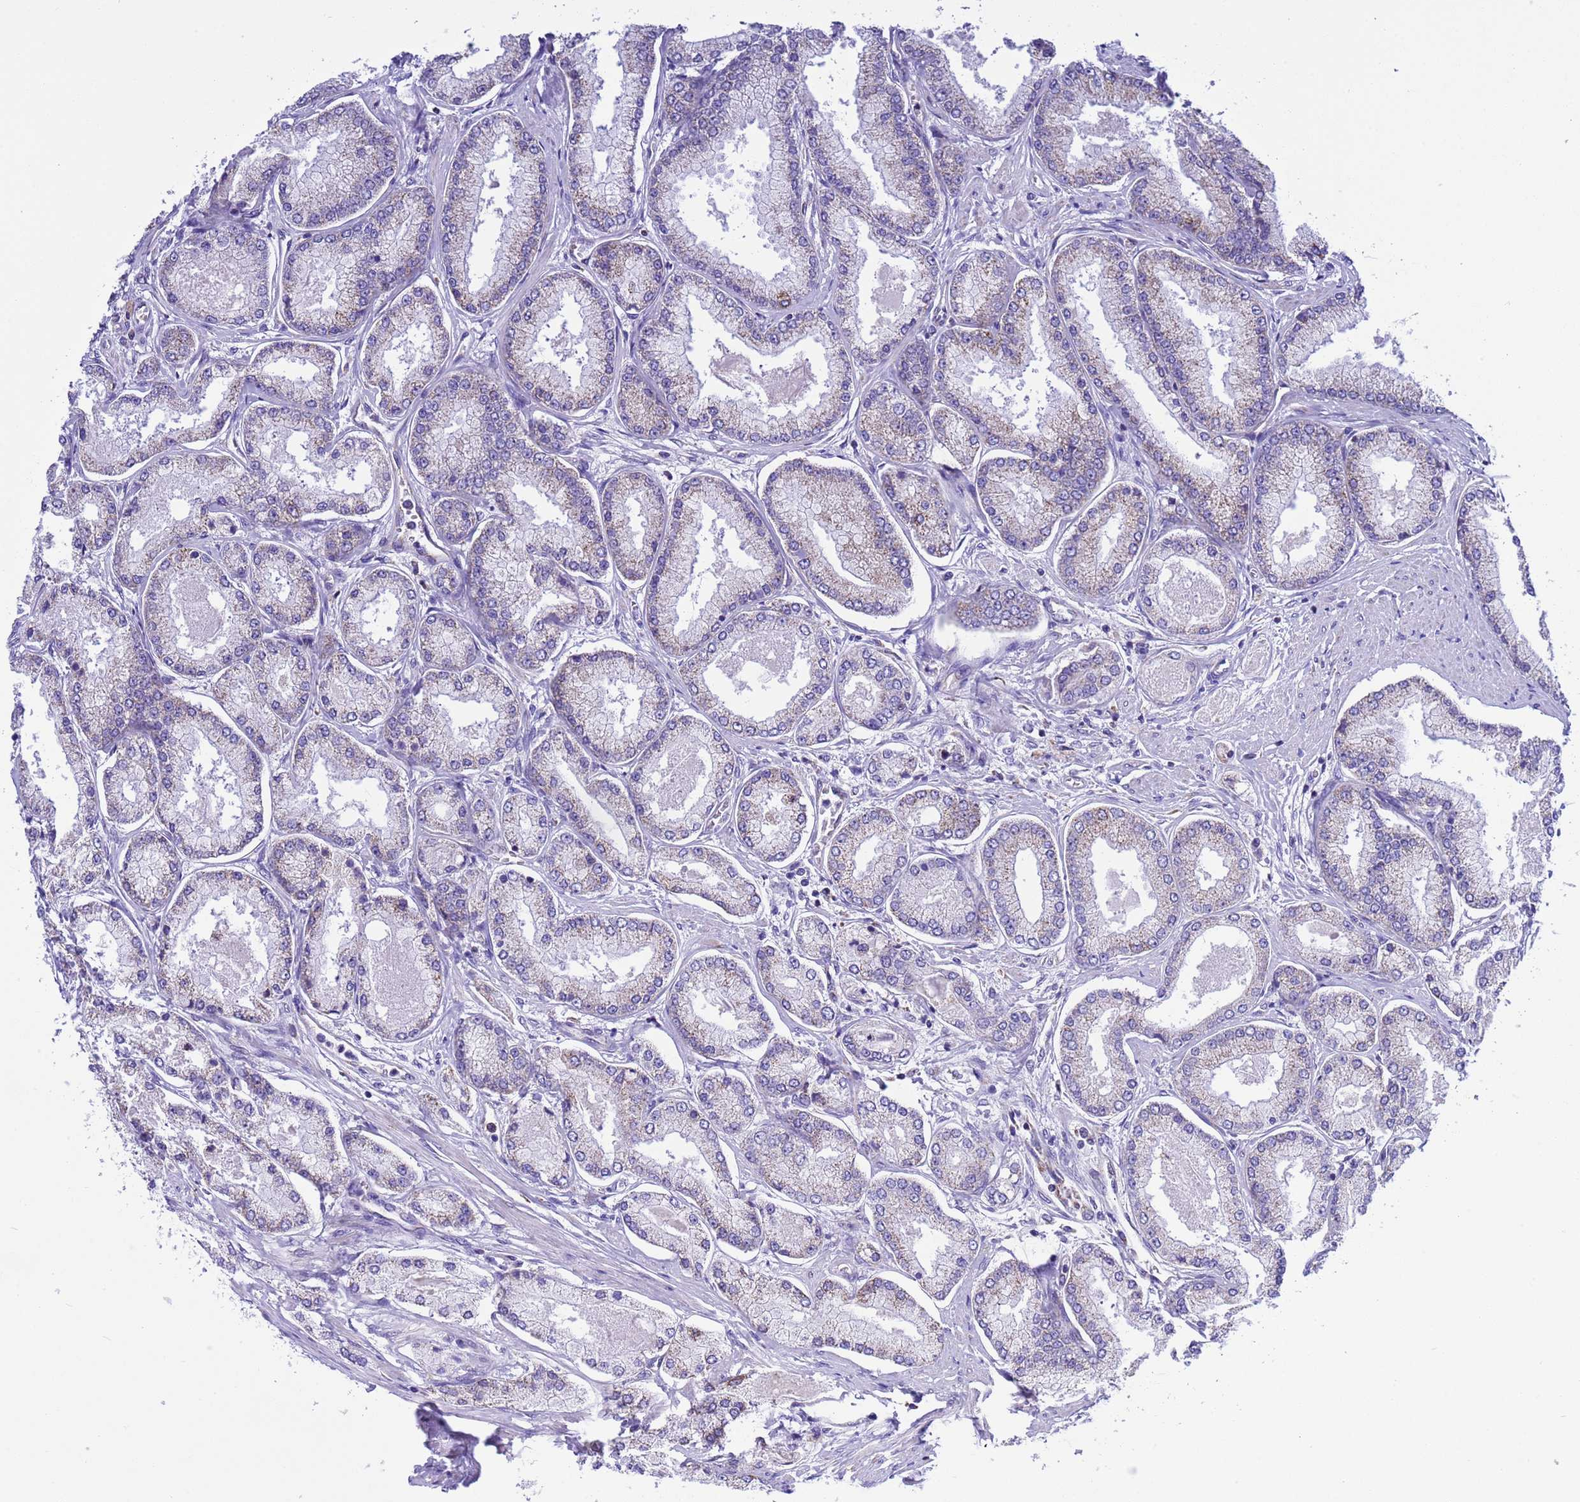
{"staining": {"intensity": "weak", "quantity": "<25%", "location": "cytoplasmic/membranous"}, "tissue": "prostate cancer", "cell_type": "Tumor cells", "image_type": "cancer", "snomed": [{"axis": "morphology", "description": "Adenocarcinoma, Low grade"}, {"axis": "topography", "description": "Prostate"}], "caption": "DAB (3,3'-diaminobenzidine) immunohistochemical staining of human prostate cancer (adenocarcinoma (low-grade)) demonstrates no significant expression in tumor cells.", "gene": "CCDC191", "patient": {"sex": "male", "age": 74}}